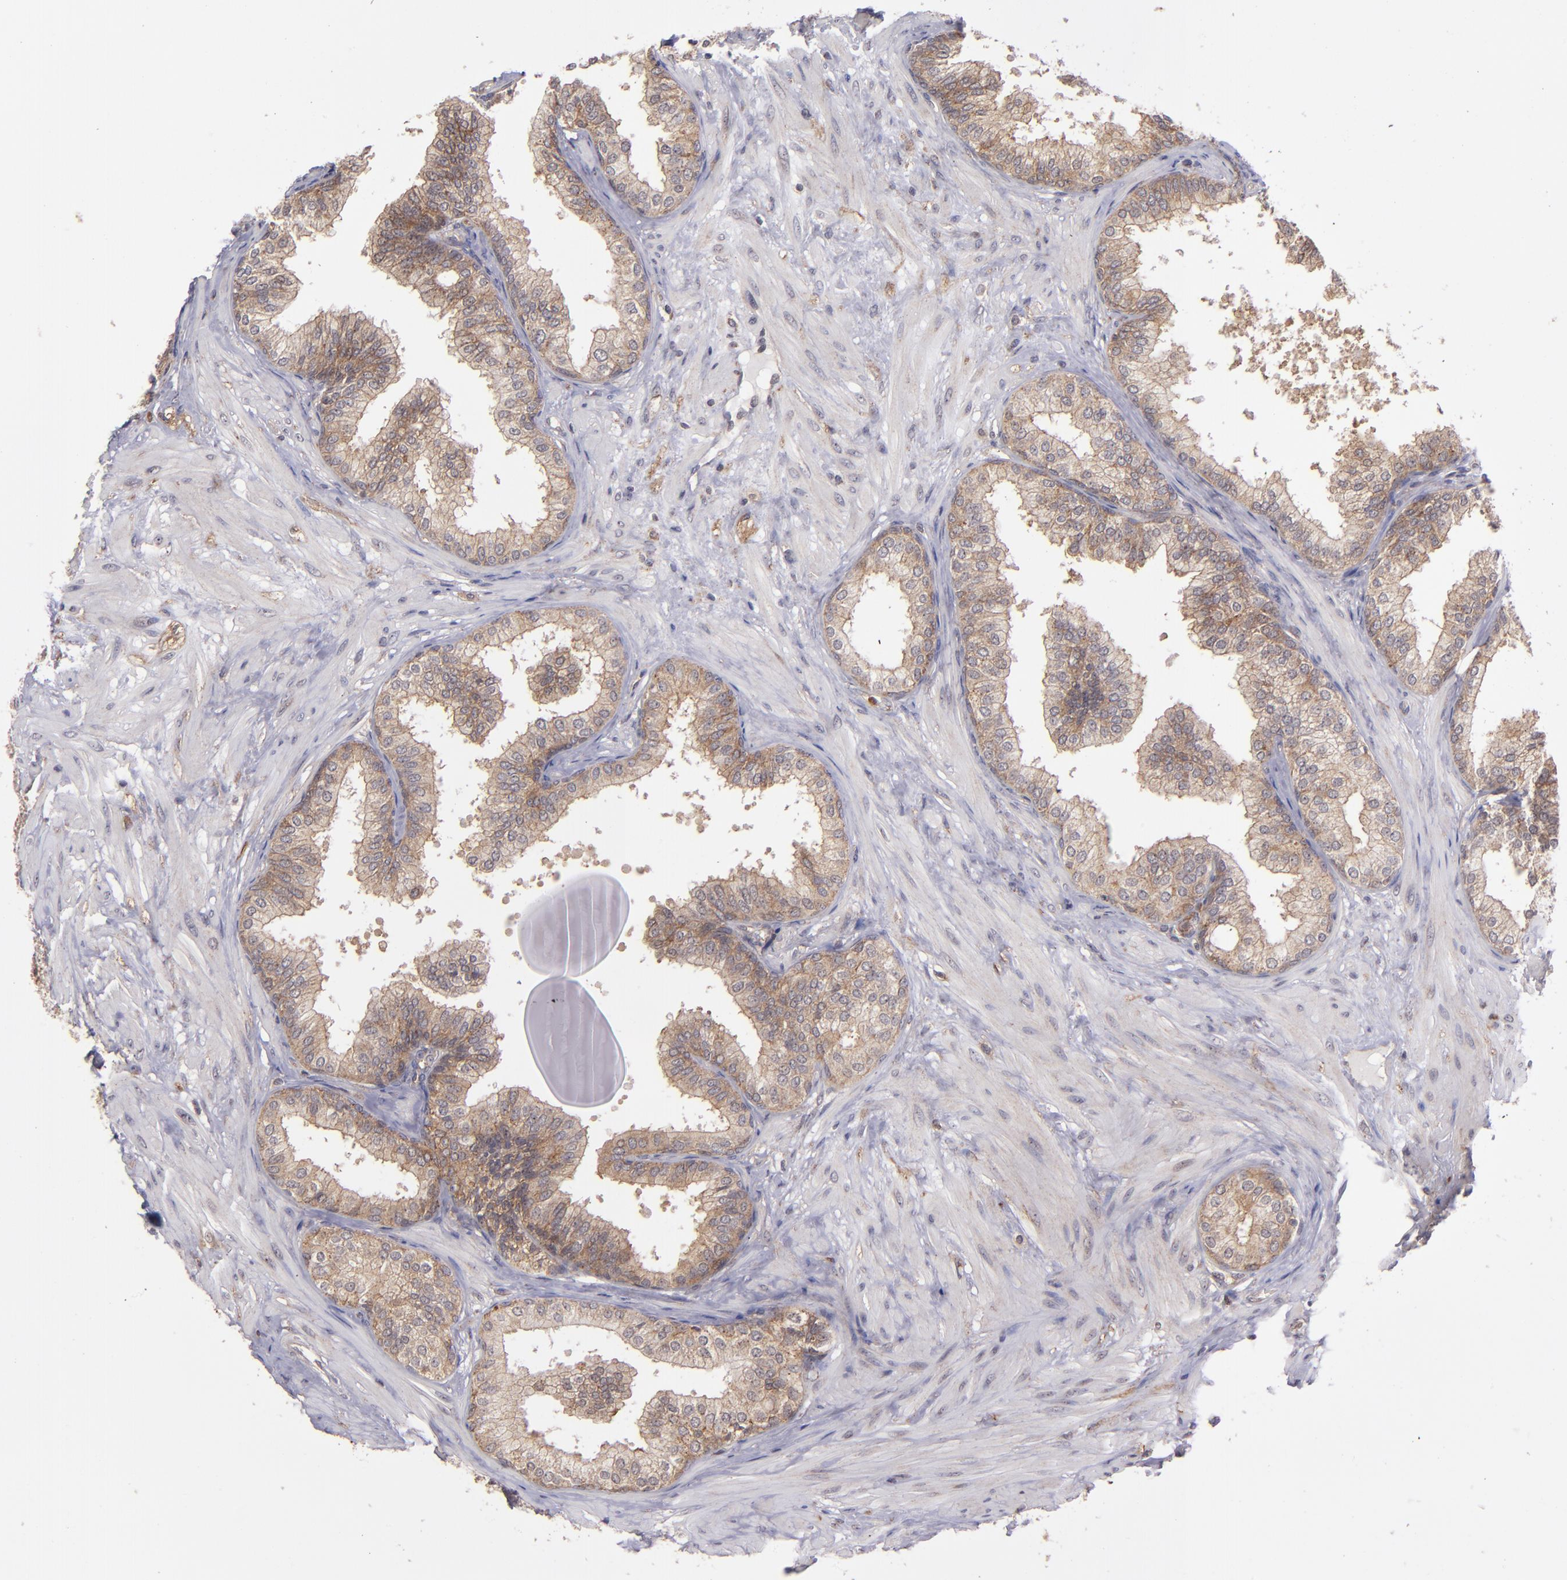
{"staining": {"intensity": "moderate", "quantity": ">75%", "location": "cytoplasmic/membranous"}, "tissue": "prostate", "cell_type": "Glandular cells", "image_type": "normal", "snomed": [{"axis": "morphology", "description": "Normal tissue, NOS"}, {"axis": "topography", "description": "Prostate"}], "caption": "Prostate stained with a brown dye shows moderate cytoplasmic/membranous positive positivity in approximately >75% of glandular cells.", "gene": "ZFYVE1", "patient": {"sex": "male", "age": 60}}